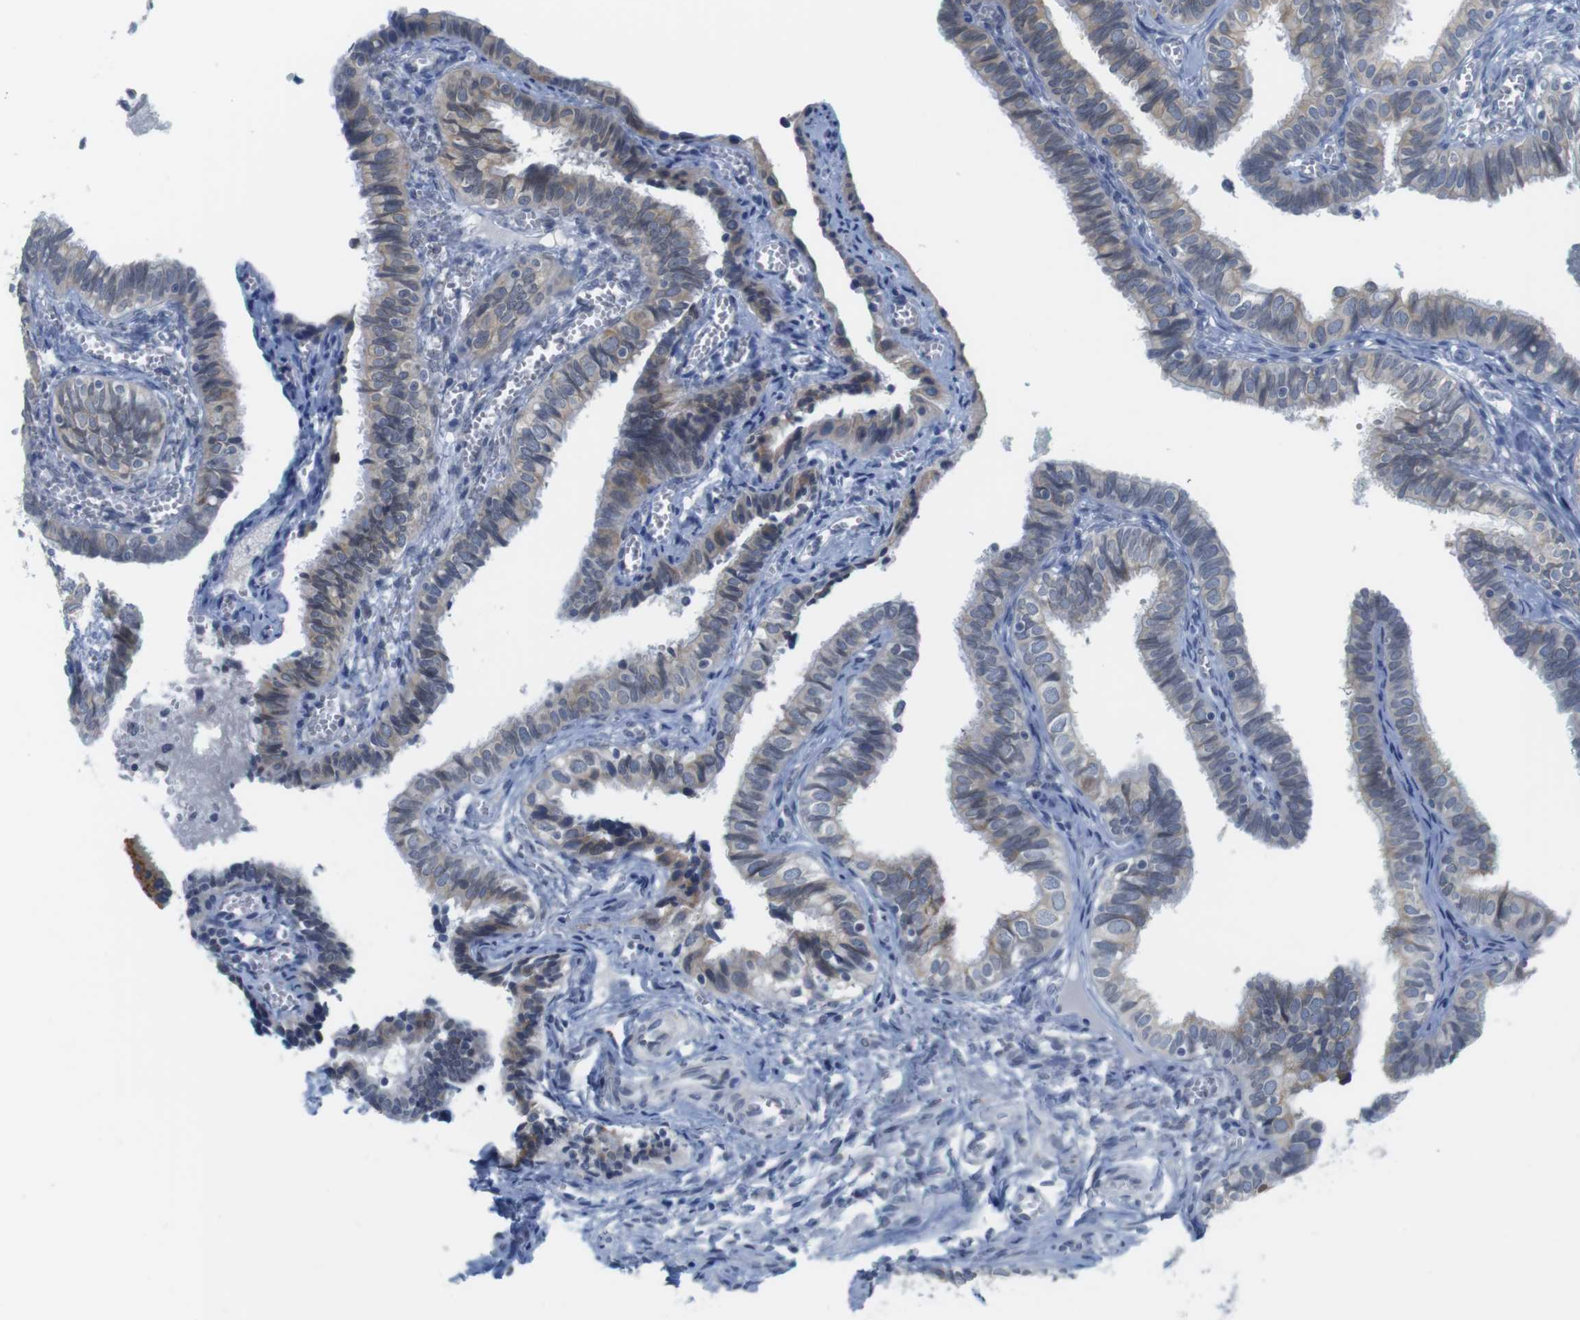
{"staining": {"intensity": "weak", "quantity": "25%-75%", "location": "cytoplasmic/membranous"}, "tissue": "fallopian tube", "cell_type": "Glandular cells", "image_type": "normal", "snomed": [{"axis": "morphology", "description": "Normal tissue, NOS"}, {"axis": "topography", "description": "Fallopian tube"}], "caption": "Brown immunohistochemical staining in unremarkable human fallopian tube displays weak cytoplasmic/membranous expression in approximately 25%-75% of glandular cells.", "gene": "ERGIC3", "patient": {"sex": "female", "age": 46}}